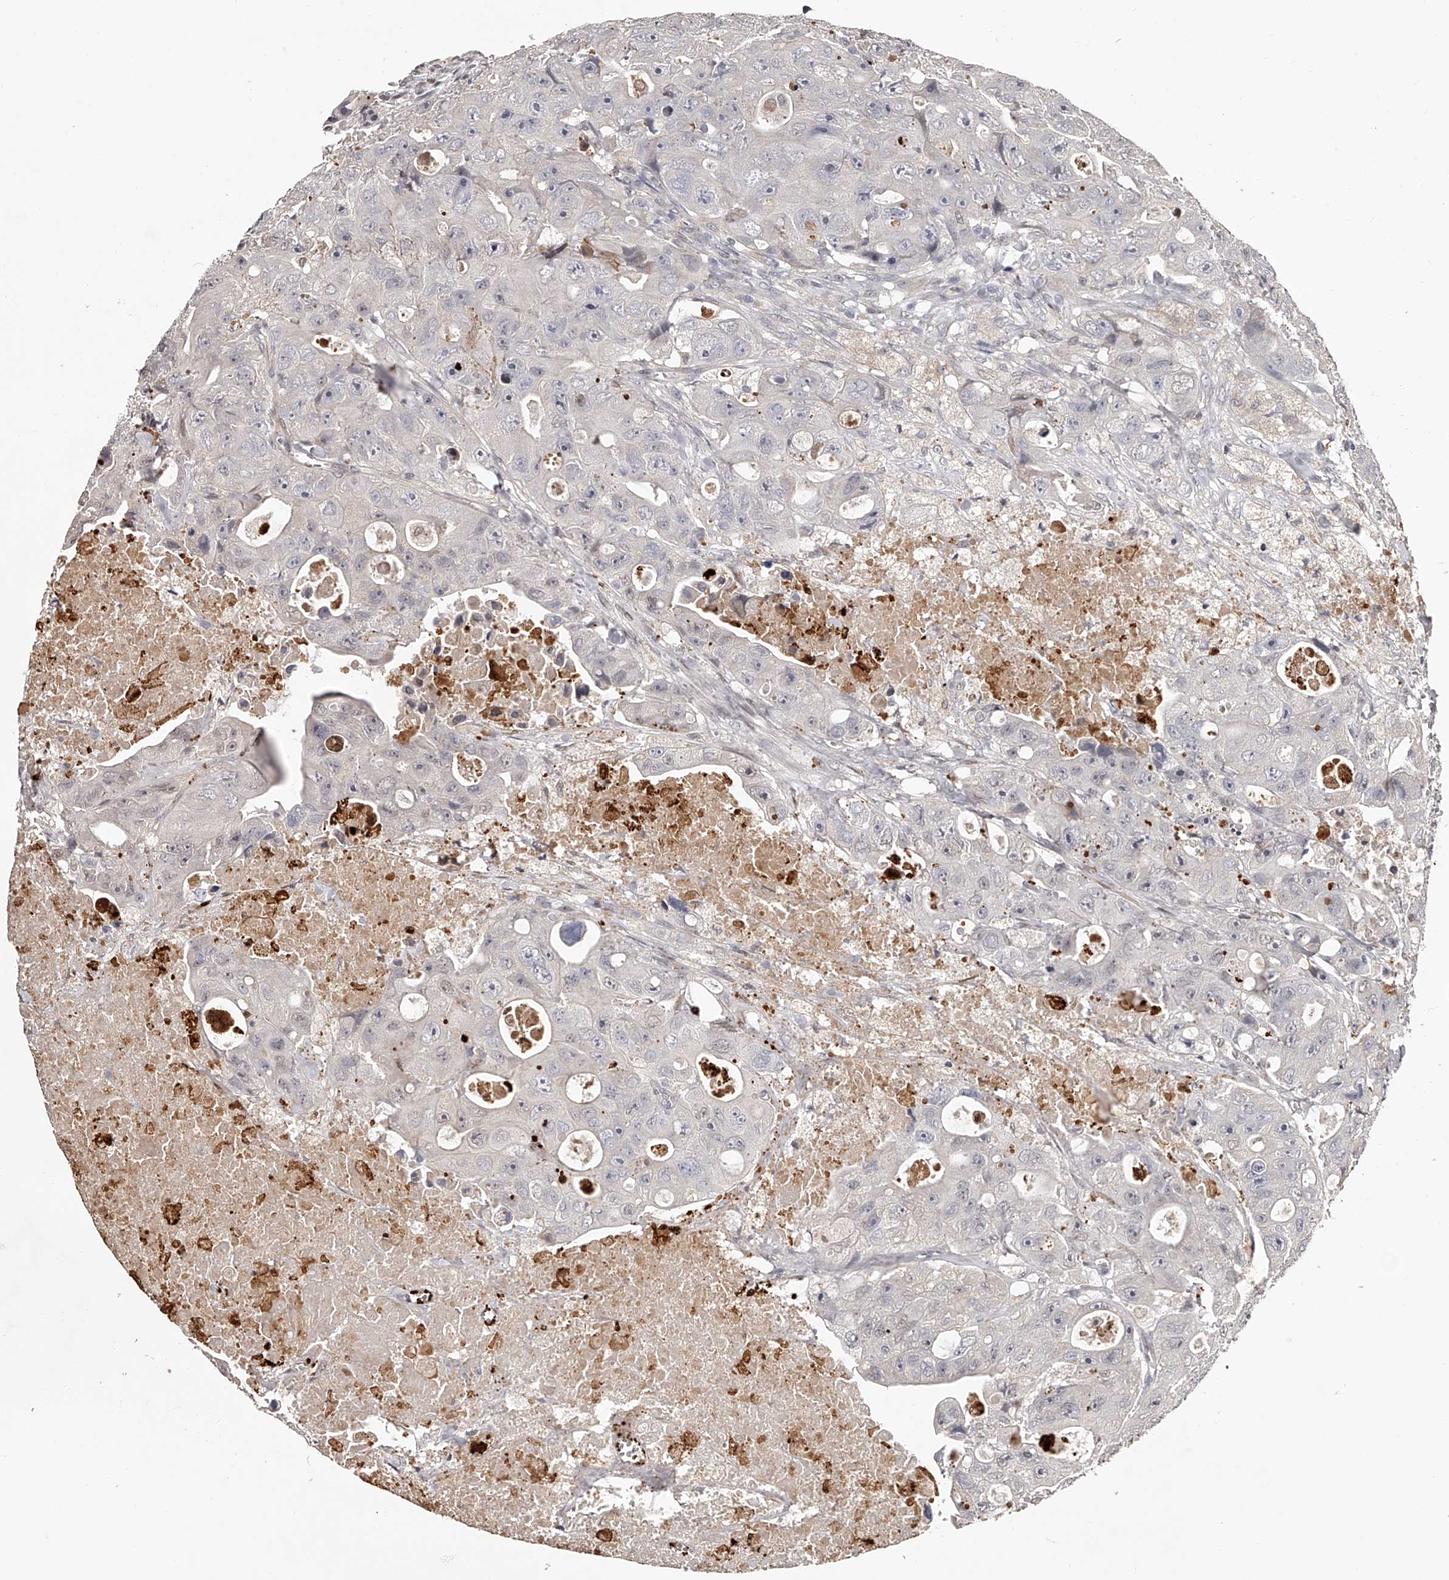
{"staining": {"intensity": "negative", "quantity": "none", "location": "none"}, "tissue": "colorectal cancer", "cell_type": "Tumor cells", "image_type": "cancer", "snomed": [{"axis": "morphology", "description": "Adenocarcinoma, NOS"}, {"axis": "topography", "description": "Colon"}], "caption": "DAB immunohistochemical staining of human adenocarcinoma (colorectal) demonstrates no significant positivity in tumor cells. (DAB (3,3'-diaminobenzidine) immunohistochemistry with hematoxylin counter stain).", "gene": "URGCP", "patient": {"sex": "female", "age": 46}}